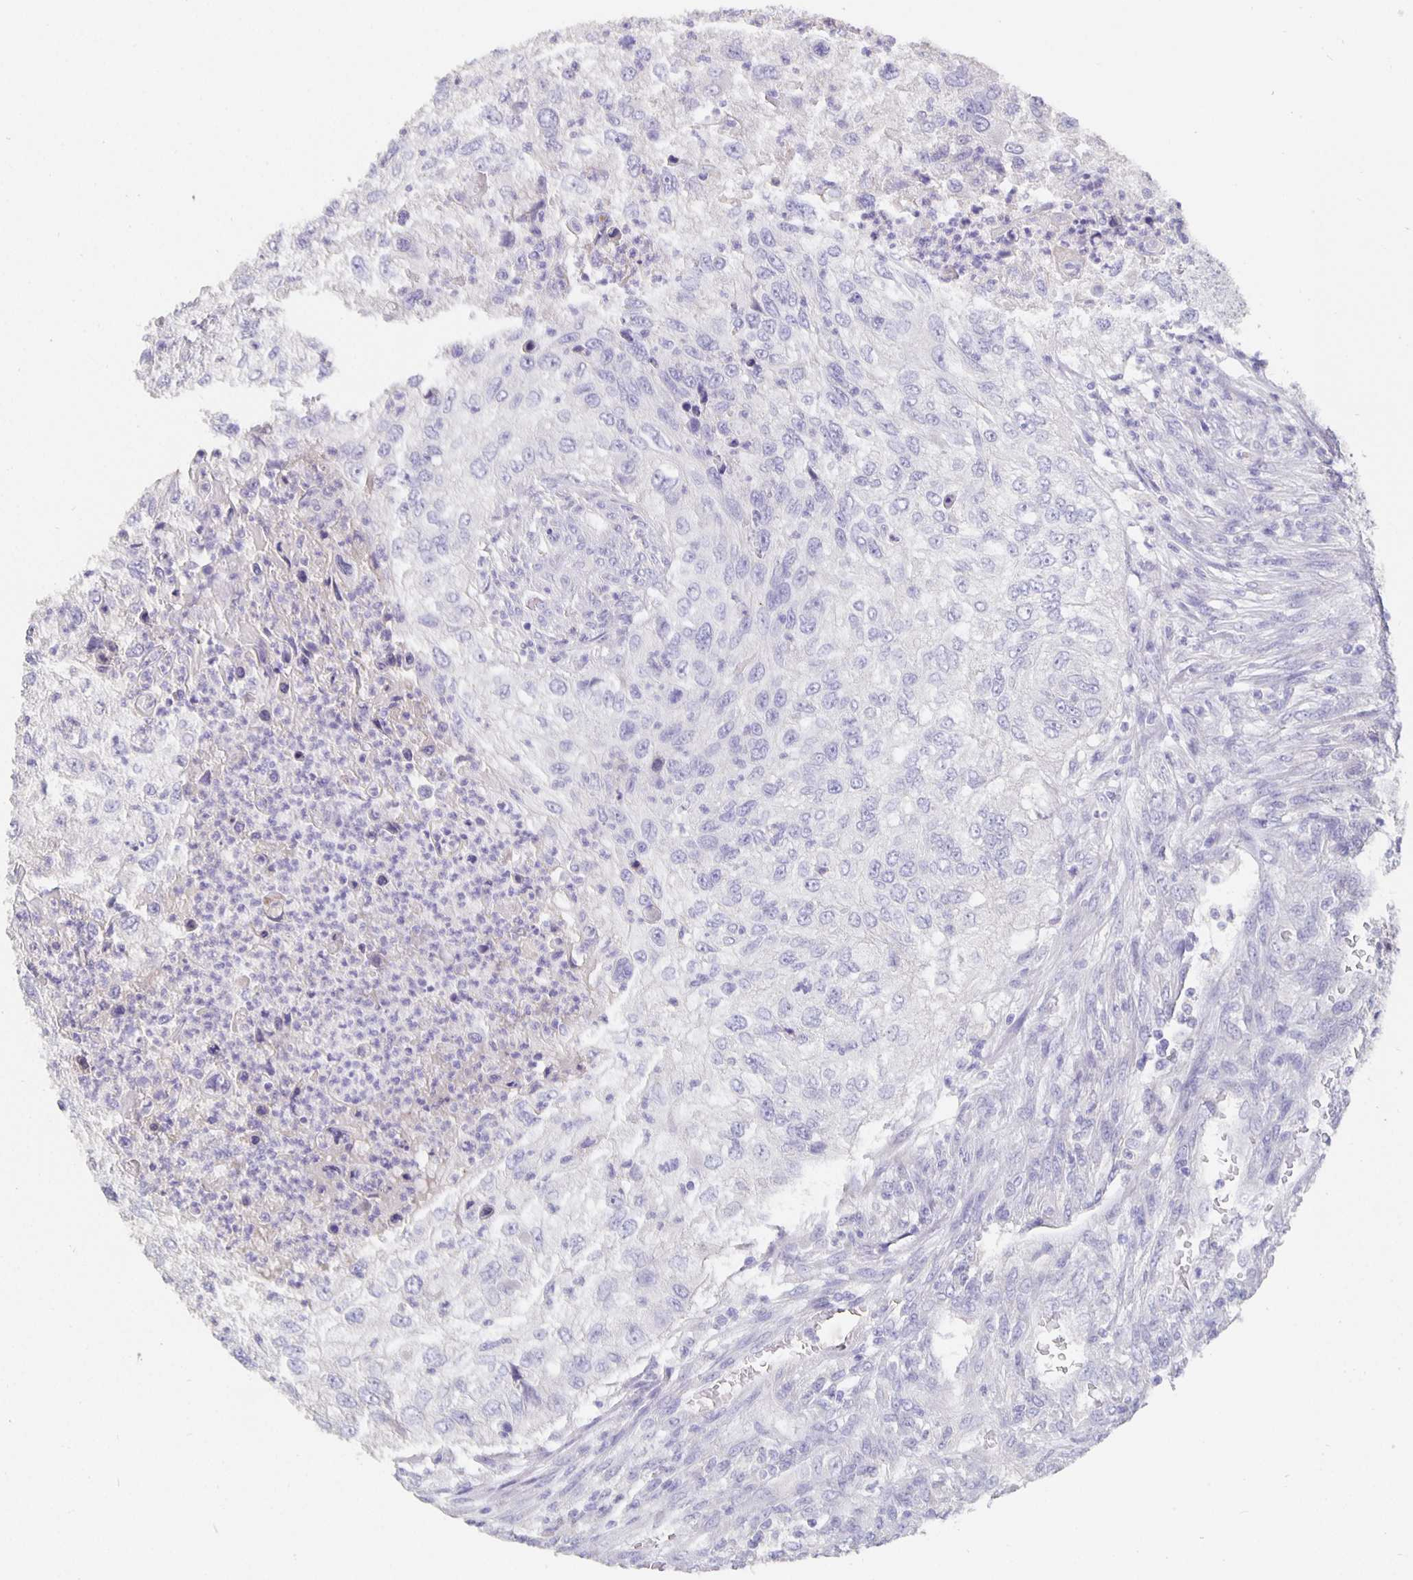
{"staining": {"intensity": "negative", "quantity": "none", "location": "none"}, "tissue": "urothelial cancer", "cell_type": "Tumor cells", "image_type": "cancer", "snomed": [{"axis": "morphology", "description": "Urothelial carcinoma, High grade"}, {"axis": "topography", "description": "Urinary bladder"}], "caption": "IHC histopathology image of urothelial cancer stained for a protein (brown), which shows no expression in tumor cells.", "gene": "CFAP74", "patient": {"sex": "female", "age": 60}}